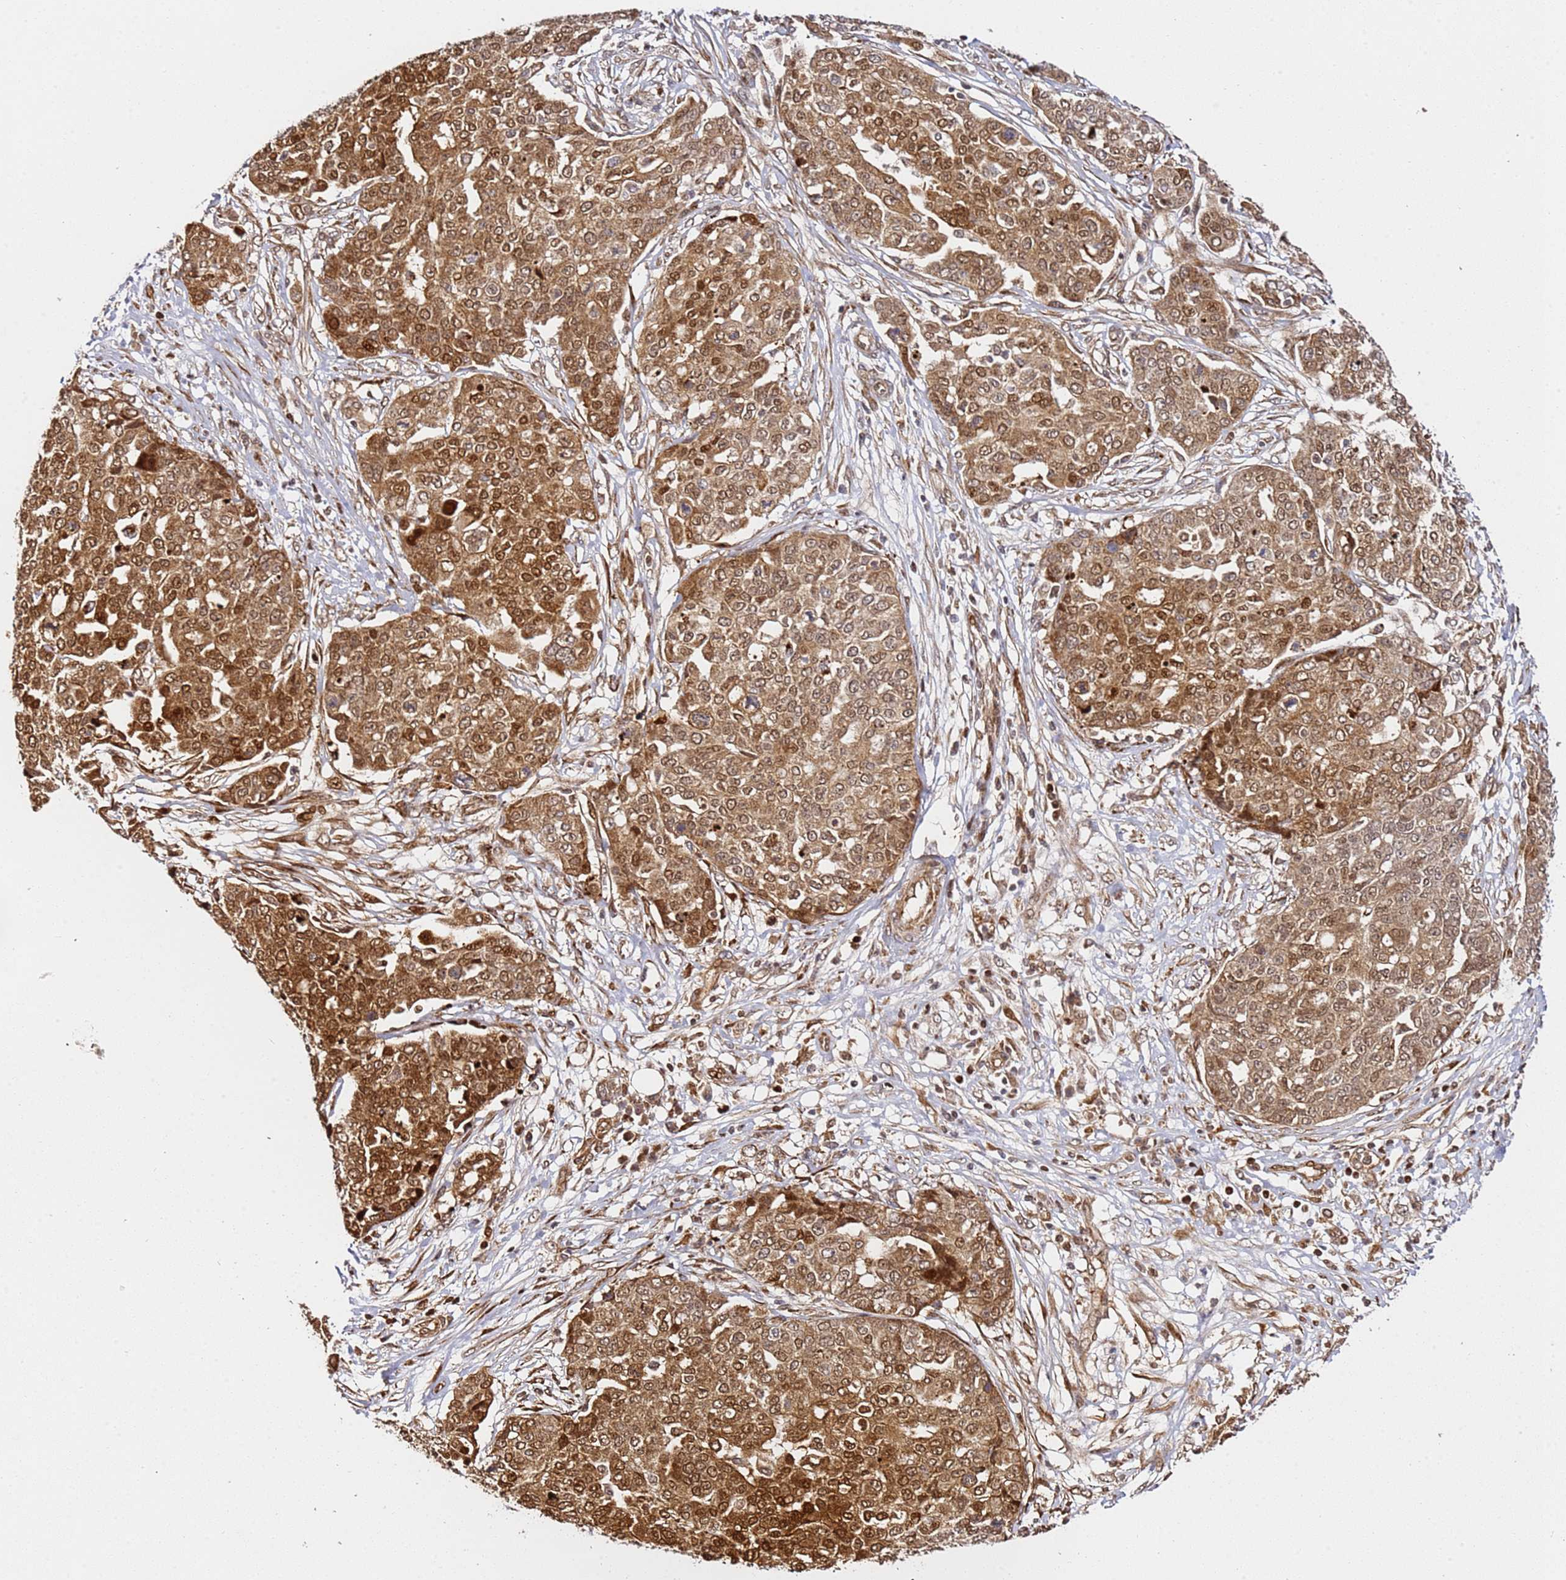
{"staining": {"intensity": "moderate", "quantity": ">75%", "location": "cytoplasmic/membranous,nuclear"}, "tissue": "ovarian cancer", "cell_type": "Tumor cells", "image_type": "cancer", "snomed": [{"axis": "morphology", "description": "Cystadenocarcinoma, serous, NOS"}, {"axis": "topography", "description": "Soft tissue"}, {"axis": "topography", "description": "Ovary"}], "caption": "Tumor cells show moderate cytoplasmic/membranous and nuclear positivity in approximately >75% of cells in ovarian cancer (serous cystadenocarcinoma).", "gene": "SMOX", "patient": {"sex": "female", "age": 57}}